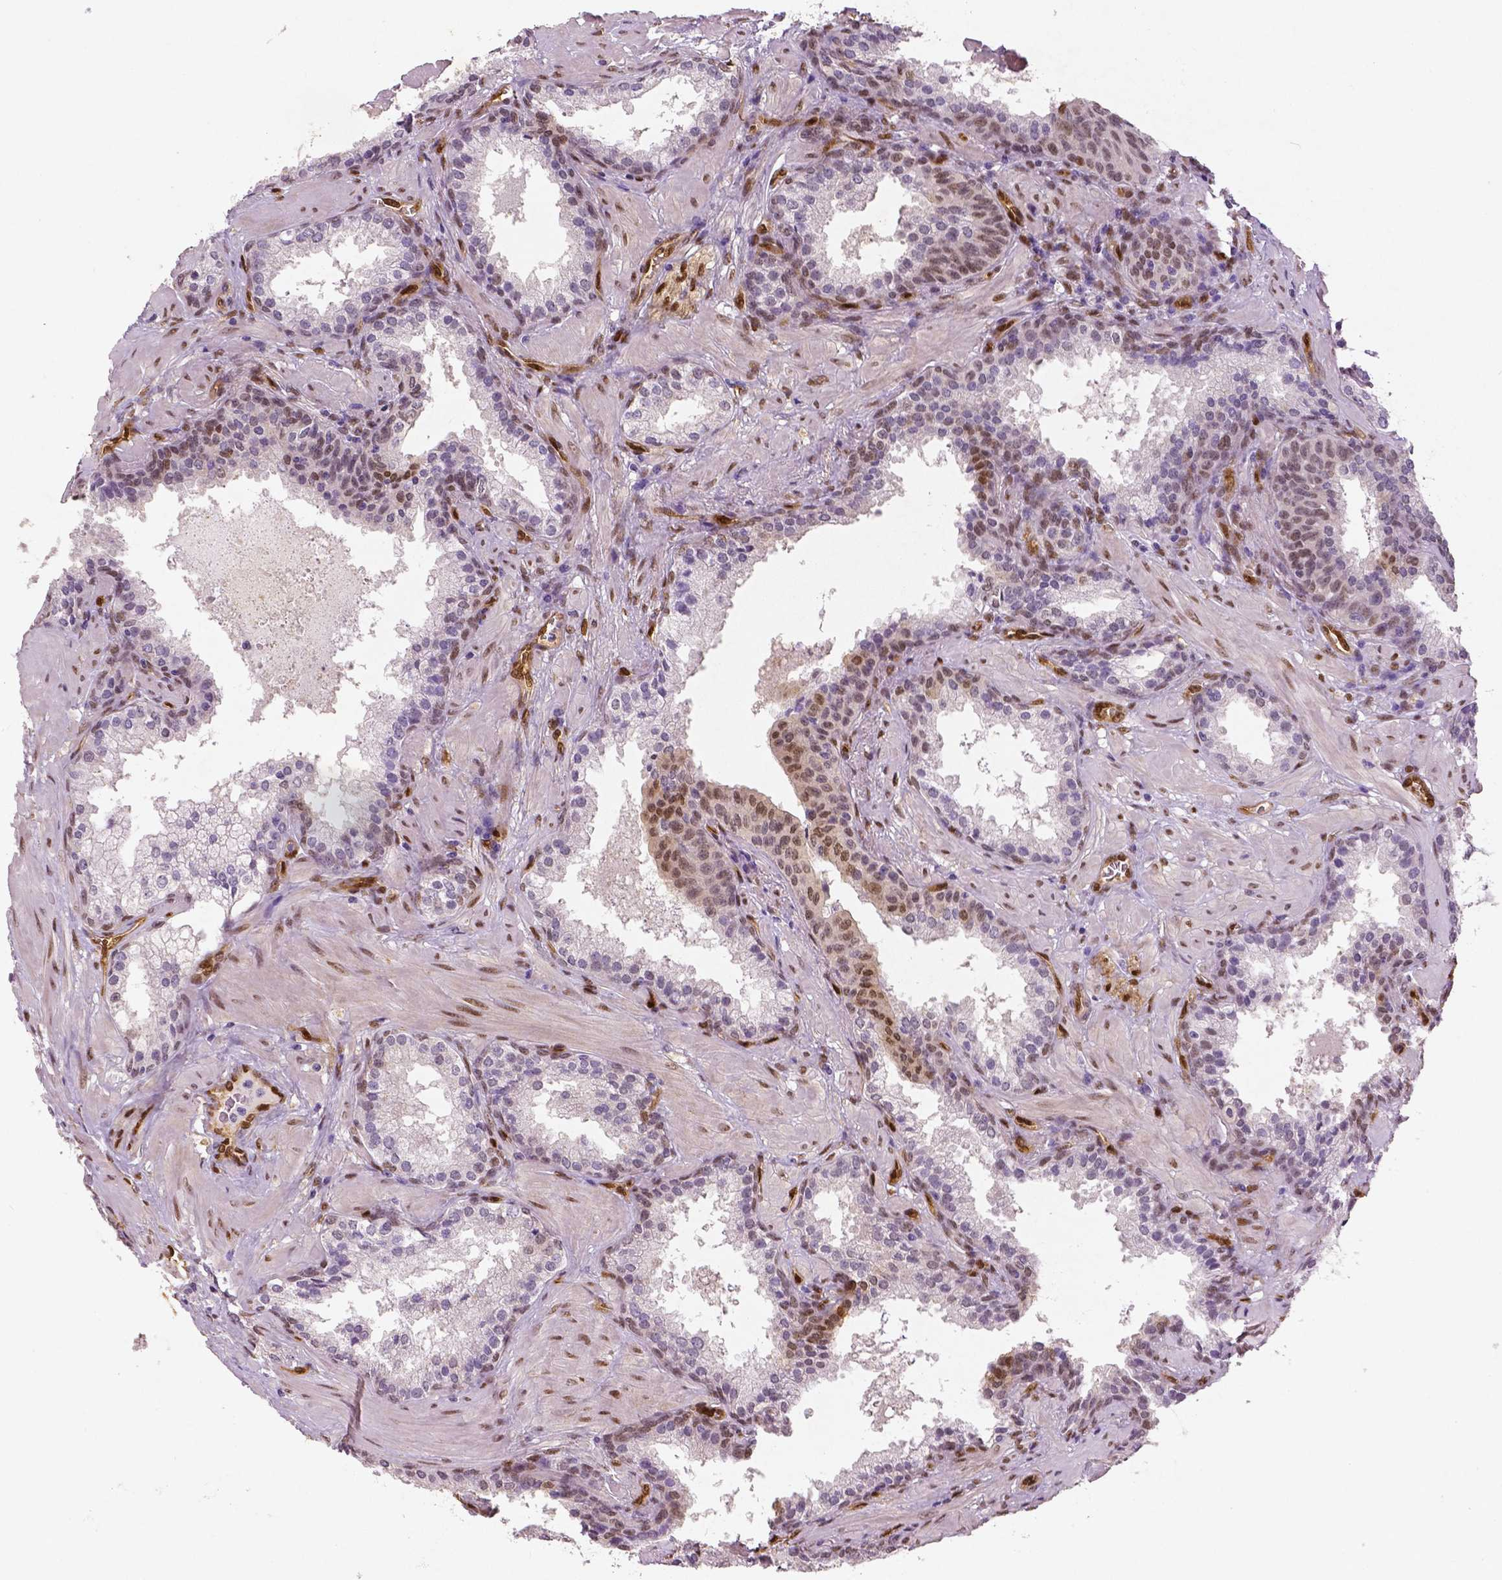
{"staining": {"intensity": "moderate", "quantity": "<25%", "location": "nuclear"}, "tissue": "prostate cancer", "cell_type": "Tumor cells", "image_type": "cancer", "snomed": [{"axis": "morphology", "description": "Adenocarcinoma, Low grade"}, {"axis": "topography", "description": "Prostate"}], "caption": "An immunohistochemistry (IHC) image of neoplastic tissue is shown. Protein staining in brown labels moderate nuclear positivity in prostate cancer within tumor cells. (DAB (3,3'-diaminobenzidine) IHC with brightfield microscopy, high magnification).", "gene": "WWTR1", "patient": {"sex": "male", "age": 56}}